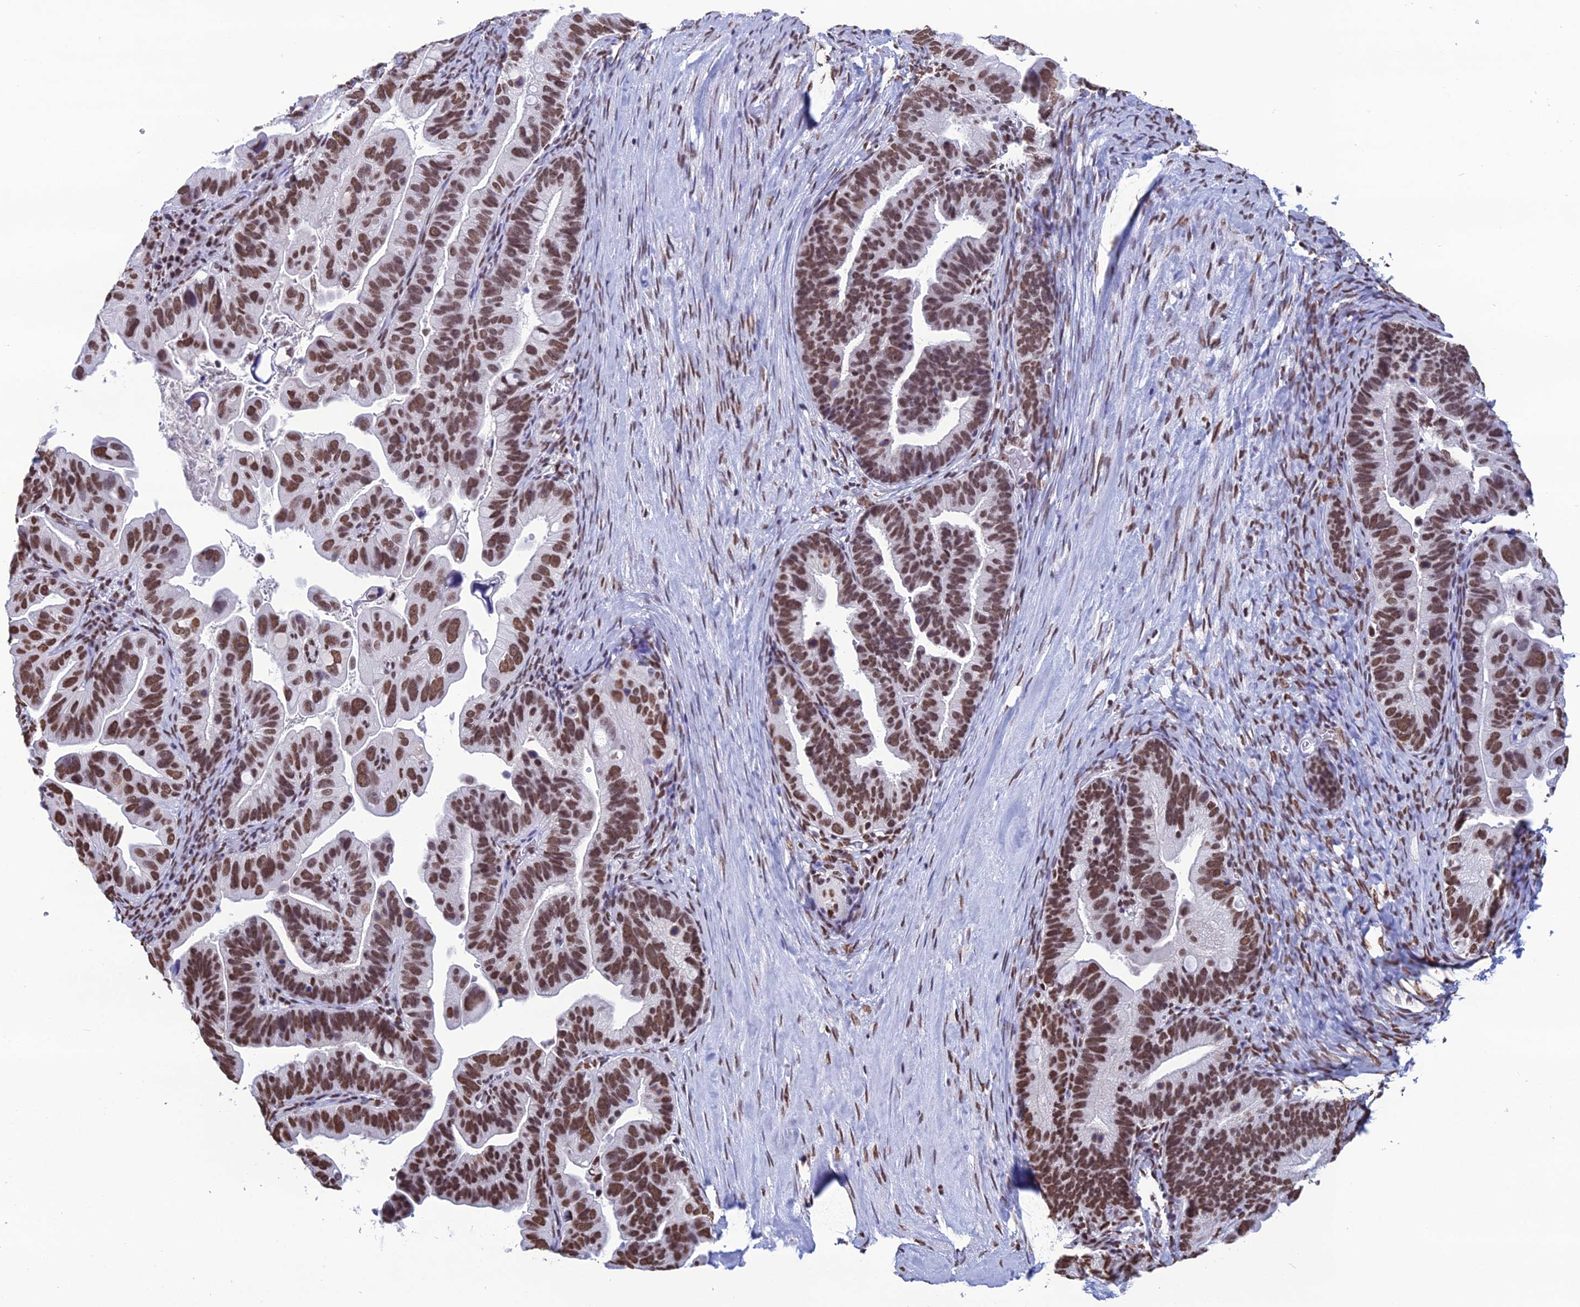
{"staining": {"intensity": "strong", "quantity": ">75%", "location": "nuclear"}, "tissue": "ovarian cancer", "cell_type": "Tumor cells", "image_type": "cancer", "snomed": [{"axis": "morphology", "description": "Cystadenocarcinoma, serous, NOS"}, {"axis": "topography", "description": "Ovary"}], "caption": "Approximately >75% of tumor cells in human ovarian cancer show strong nuclear protein expression as visualized by brown immunohistochemical staining.", "gene": "PRAMEF12", "patient": {"sex": "female", "age": 56}}